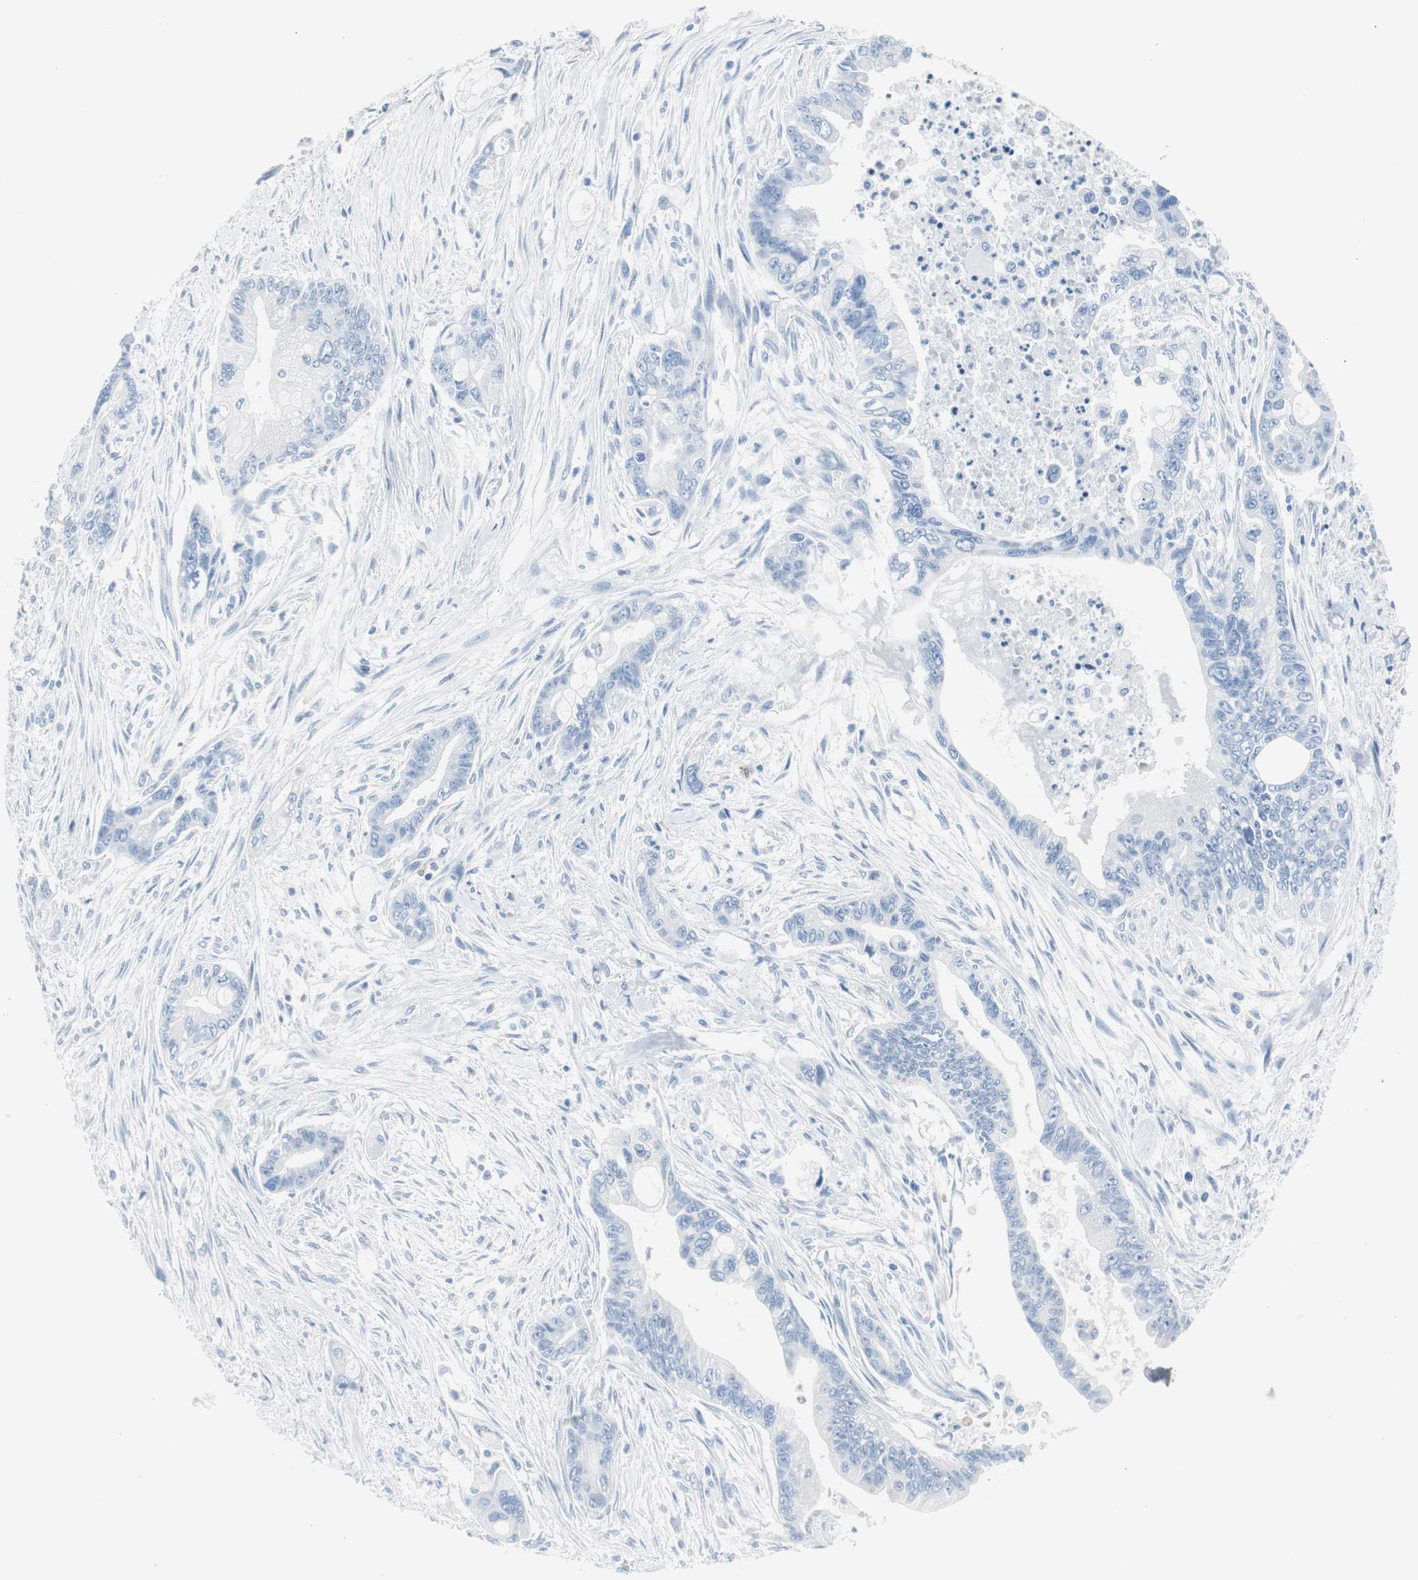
{"staining": {"intensity": "negative", "quantity": "none", "location": "none"}, "tissue": "pancreatic cancer", "cell_type": "Tumor cells", "image_type": "cancer", "snomed": [{"axis": "morphology", "description": "Adenocarcinoma, NOS"}, {"axis": "topography", "description": "Pancreas"}], "caption": "Adenocarcinoma (pancreatic) was stained to show a protein in brown. There is no significant staining in tumor cells. (DAB IHC visualized using brightfield microscopy, high magnification).", "gene": "S100A7", "patient": {"sex": "male", "age": 70}}